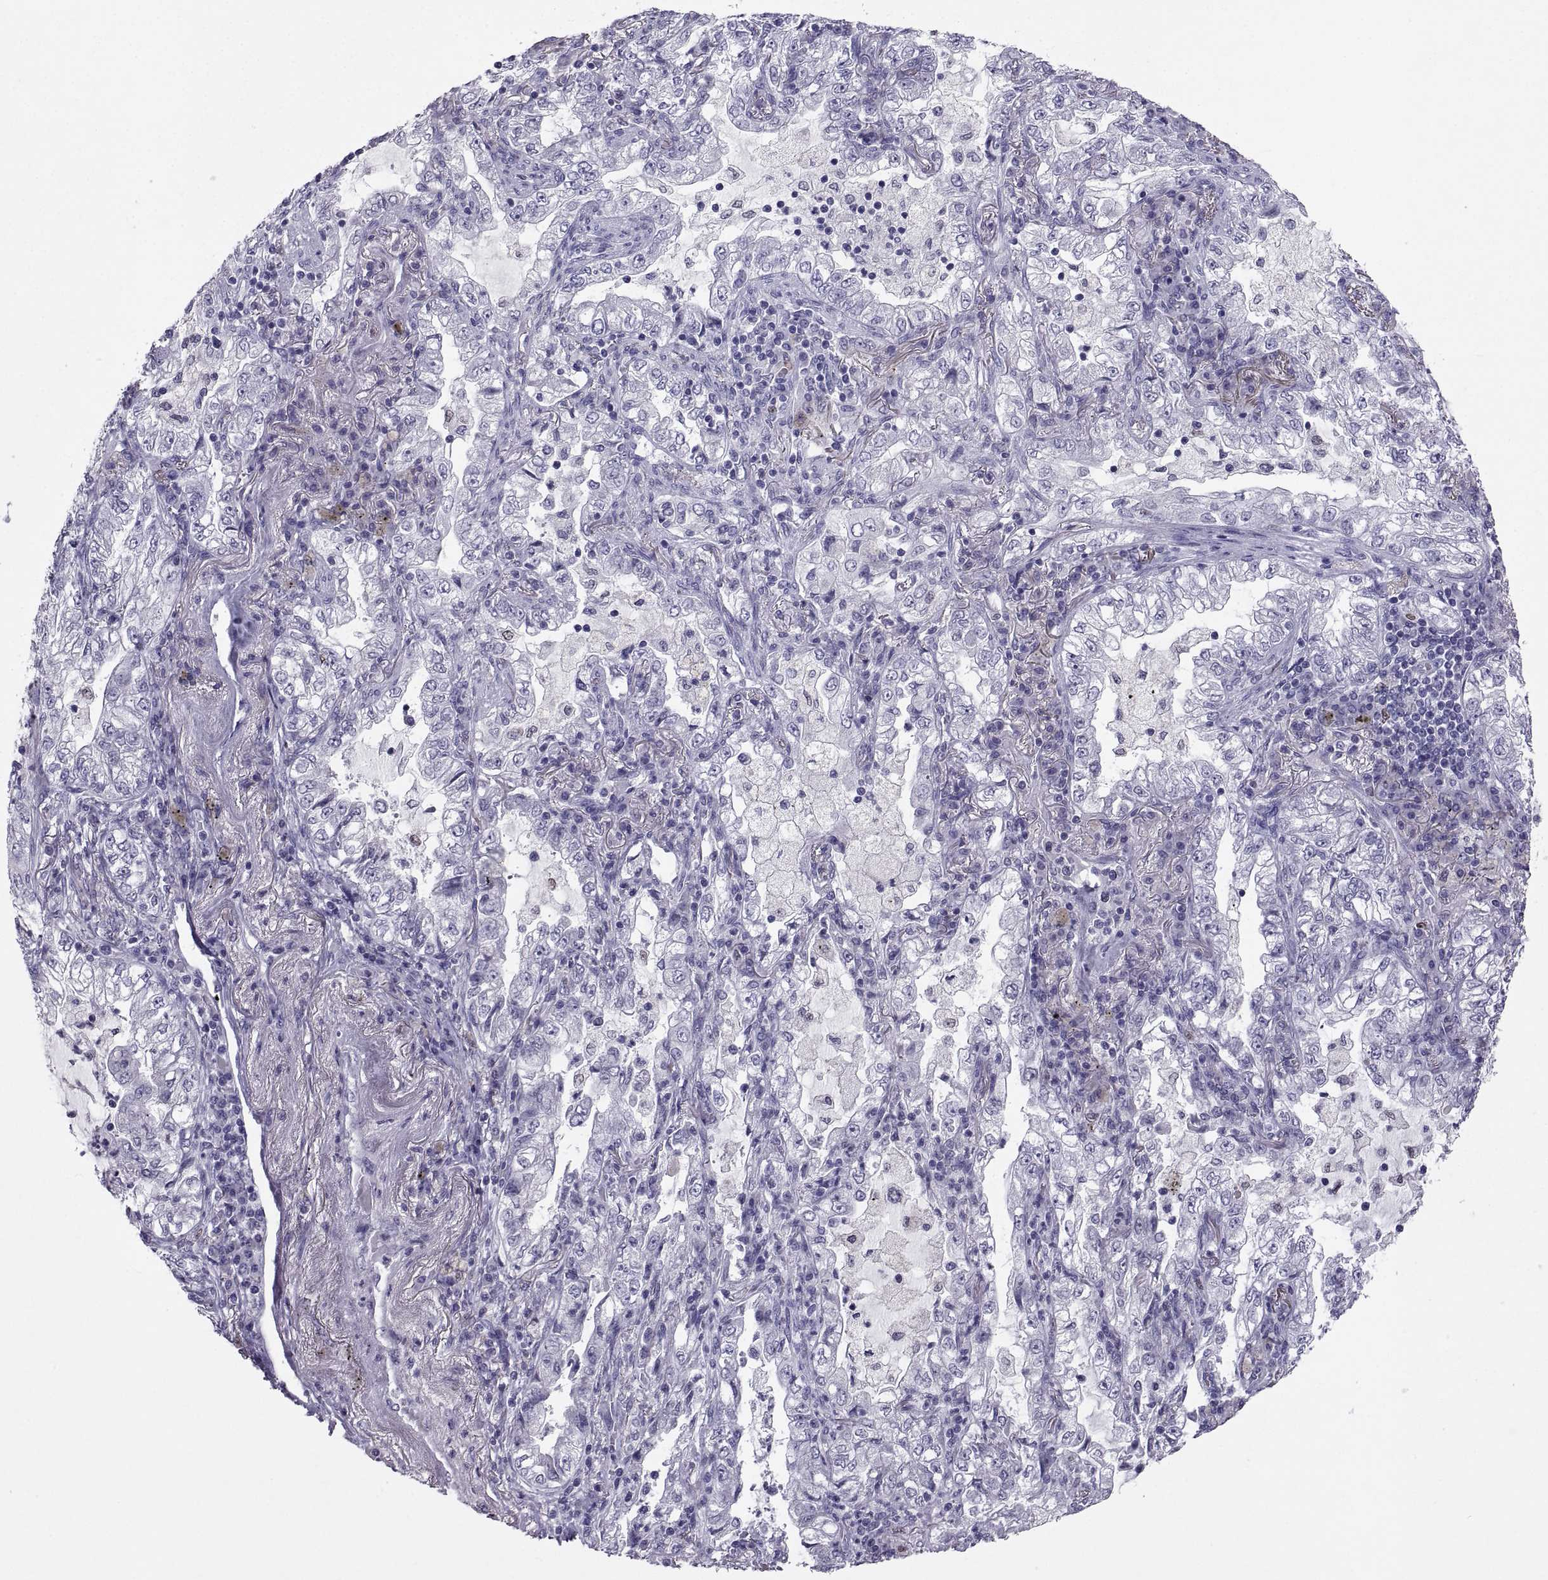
{"staining": {"intensity": "negative", "quantity": "none", "location": "none"}, "tissue": "lung cancer", "cell_type": "Tumor cells", "image_type": "cancer", "snomed": [{"axis": "morphology", "description": "Adenocarcinoma, NOS"}, {"axis": "topography", "description": "Lung"}], "caption": "Tumor cells are negative for brown protein staining in lung cancer (adenocarcinoma). Nuclei are stained in blue.", "gene": "SOX21", "patient": {"sex": "female", "age": 73}}